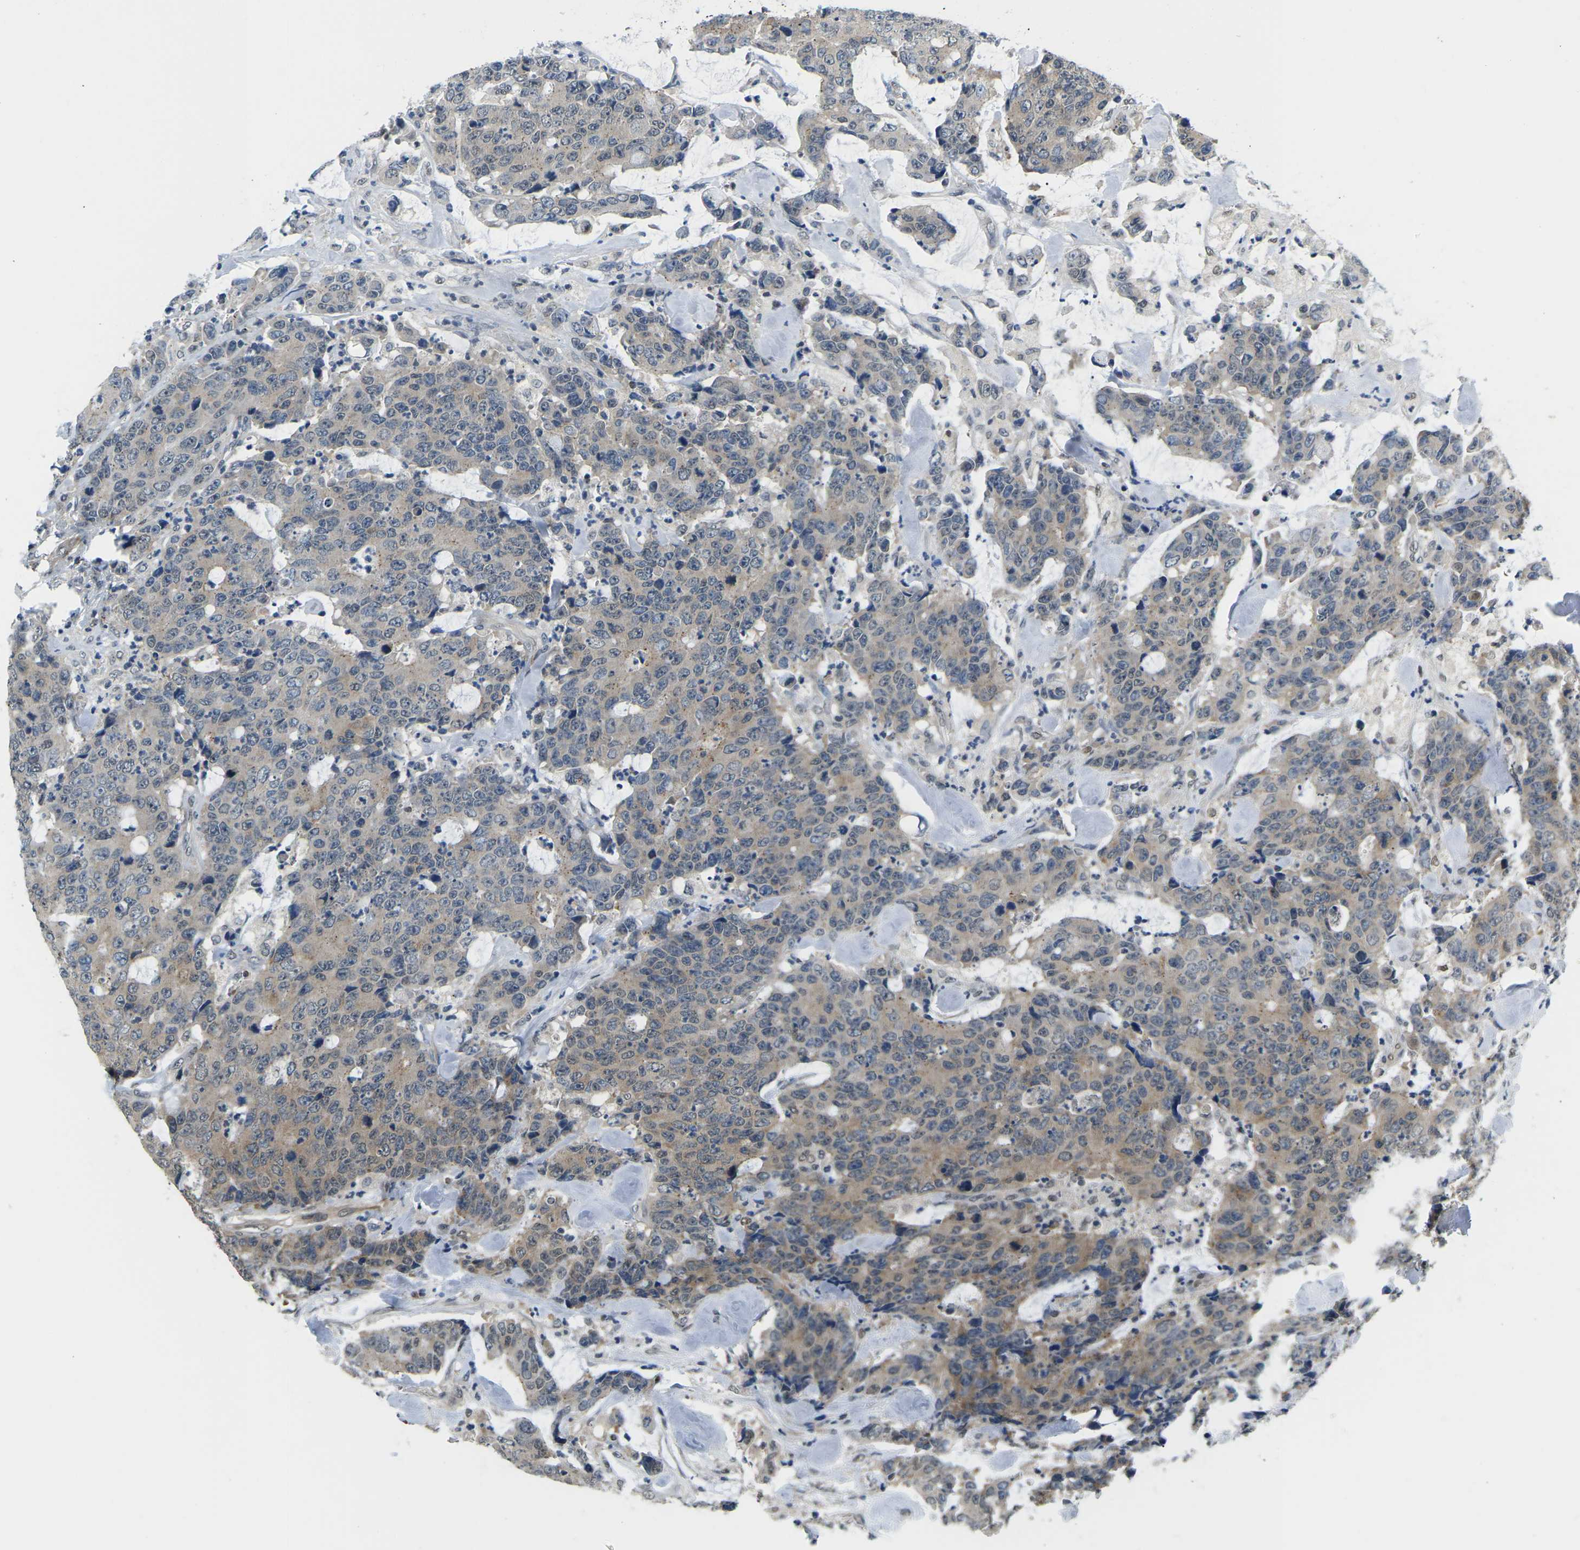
{"staining": {"intensity": "weak", "quantity": ">75%", "location": "cytoplasmic/membranous"}, "tissue": "colorectal cancer", "cell_type": "Tumor cells", "image_type": "cancer", "snomed": [{"axis": "morphology", "description": "Adenocarcinoma, NOS"}, {"axis": "topography", "description": "Colon"}], "caption": "Immunohistochemical staining of human colorectal adenocarcinoma shows low levels of weak cytoplasmic/membranous staining in about >75% of tumor cells.", "gene": "ERBB4", "patient": {"sex": "female", "age": 86}}